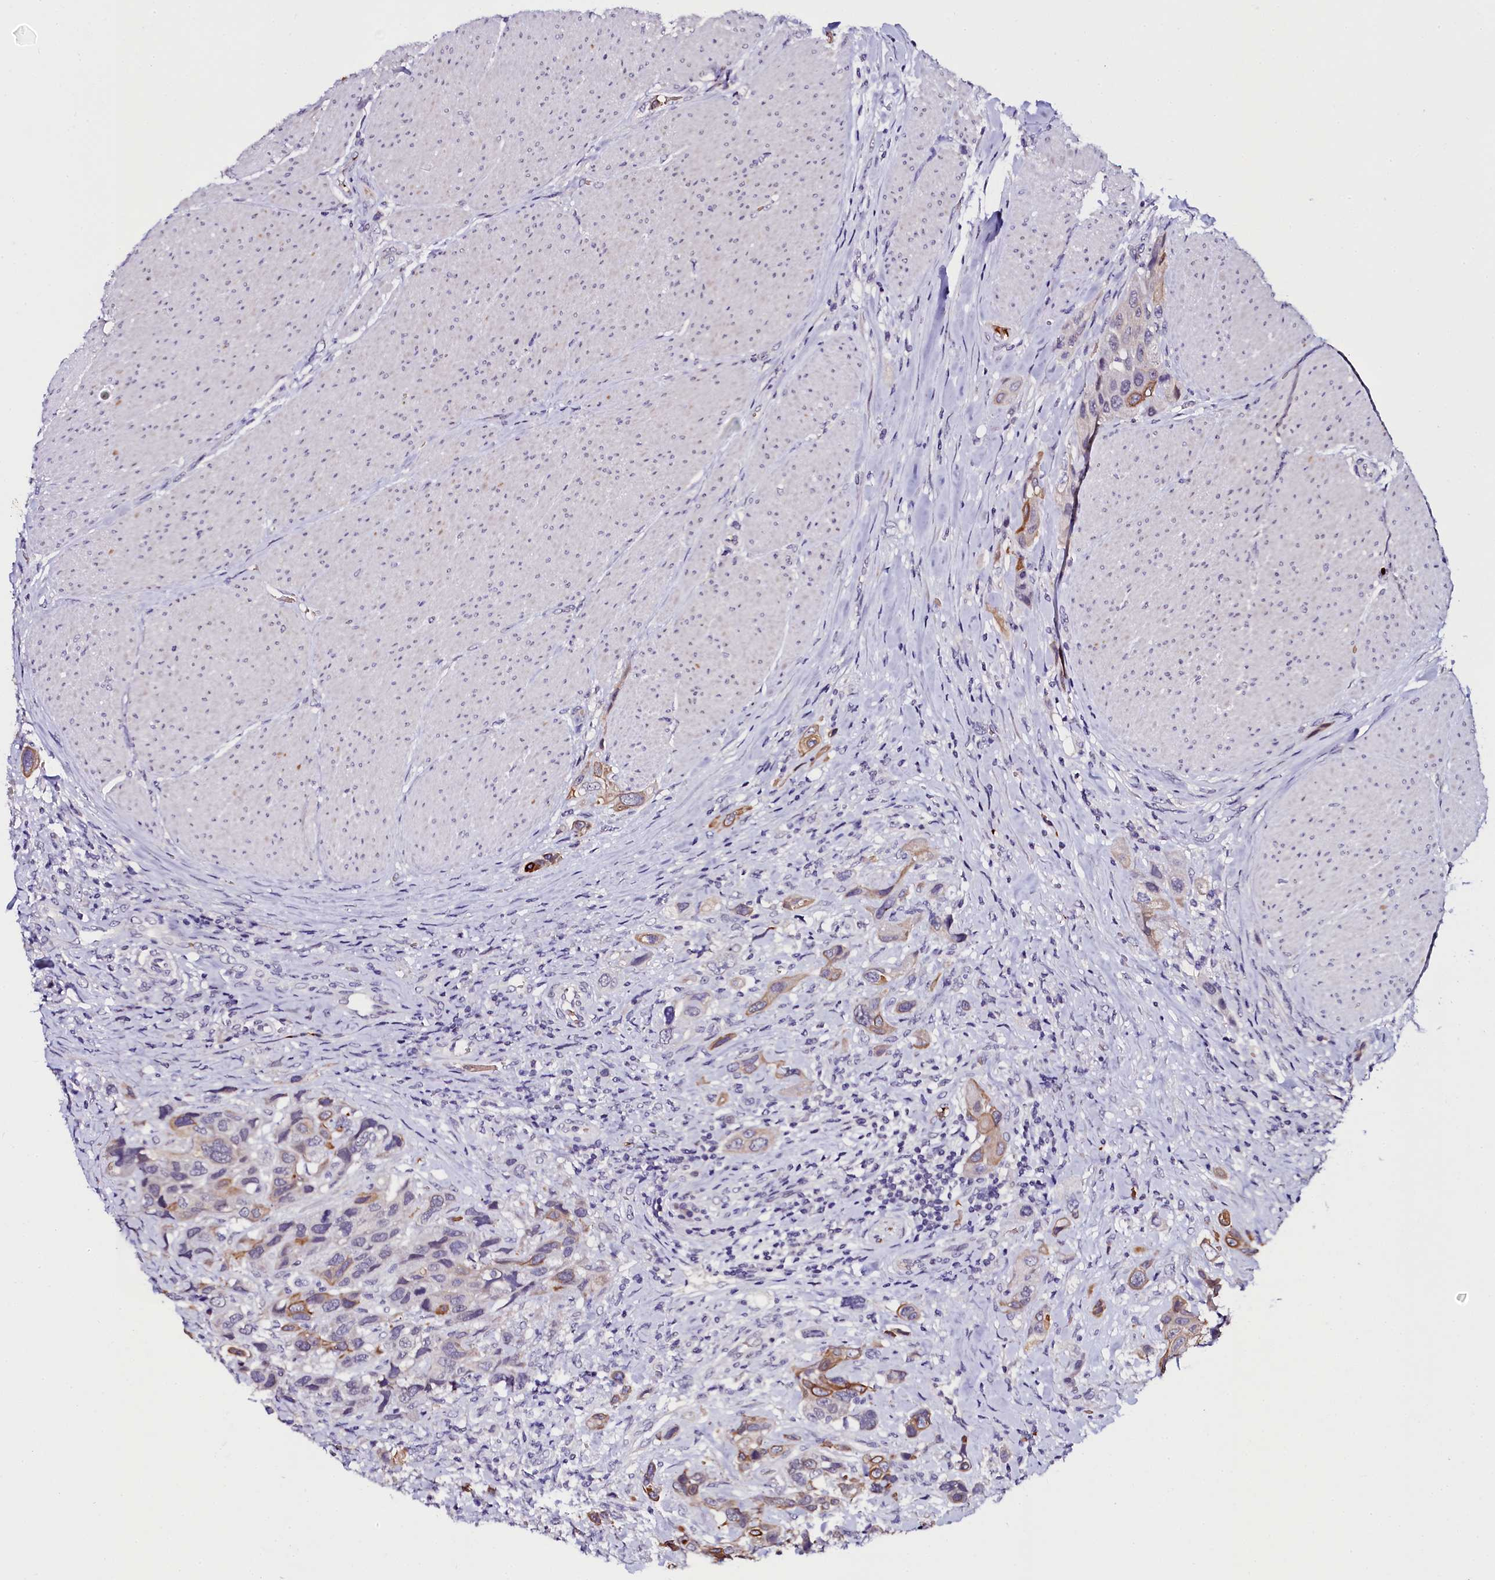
{"staining": {"intensity": "moderate", "quantity": "<25%", "location": "cytoplasmic/membranous"}, "tissue": "urothelial cancer", "cell_type": "Tumor cells", "image_type": "cancer", "snomed": [{"axis": "morphology", "description": "Urothelial carcinoma, High grade"}, {"axis": "topography", "description": "Urinary bladder"}], "caption": "Brown immunohistochemical staining in urothelial cancer exhibits moderate cytoplasmic/membranous expression in approximately <25% of tumor cells.", "gene": "CTDSPL2", "patient": {"sex": "male", "age": 50}}